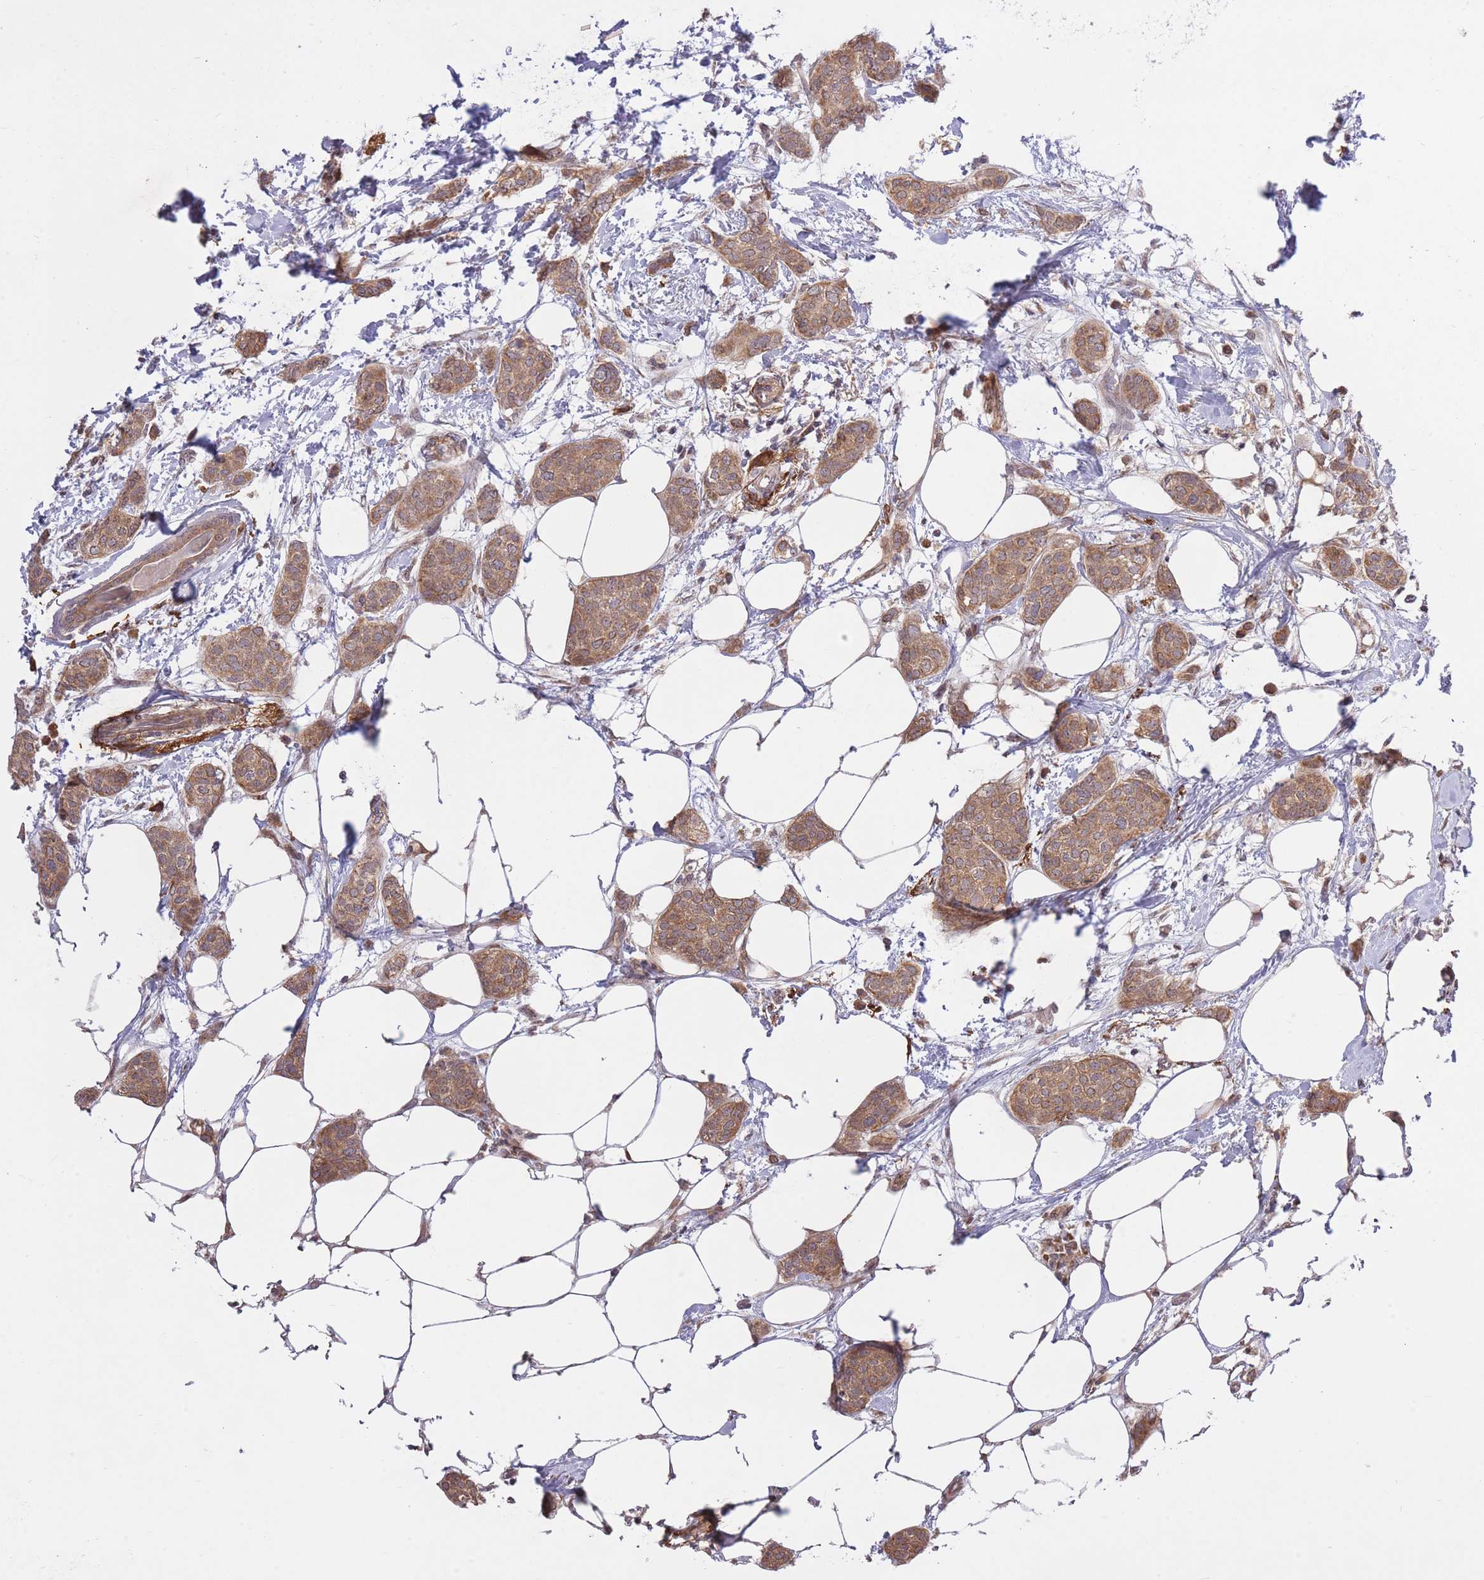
{"staining": {"intensity": "moderate", "quantity": ">75%", "location": "cytoplasmic/membranous"}, "tissue": "breast cancer", "cell_type": "Tumor cells", "image_type": "cancer", "snomed": [{"axis": "morphology", "description": "Duct carcinoma"}, {"axis": "topography", "description": "Breast"}], "caption": "Human breast cancer stained for a protein (brown) displays moderate cytoplasmic/membranous positive positivity in approximately >75% of tumor cells.", "gene": "ZNF391", "patient": {"sex": "female", "age": 72}}